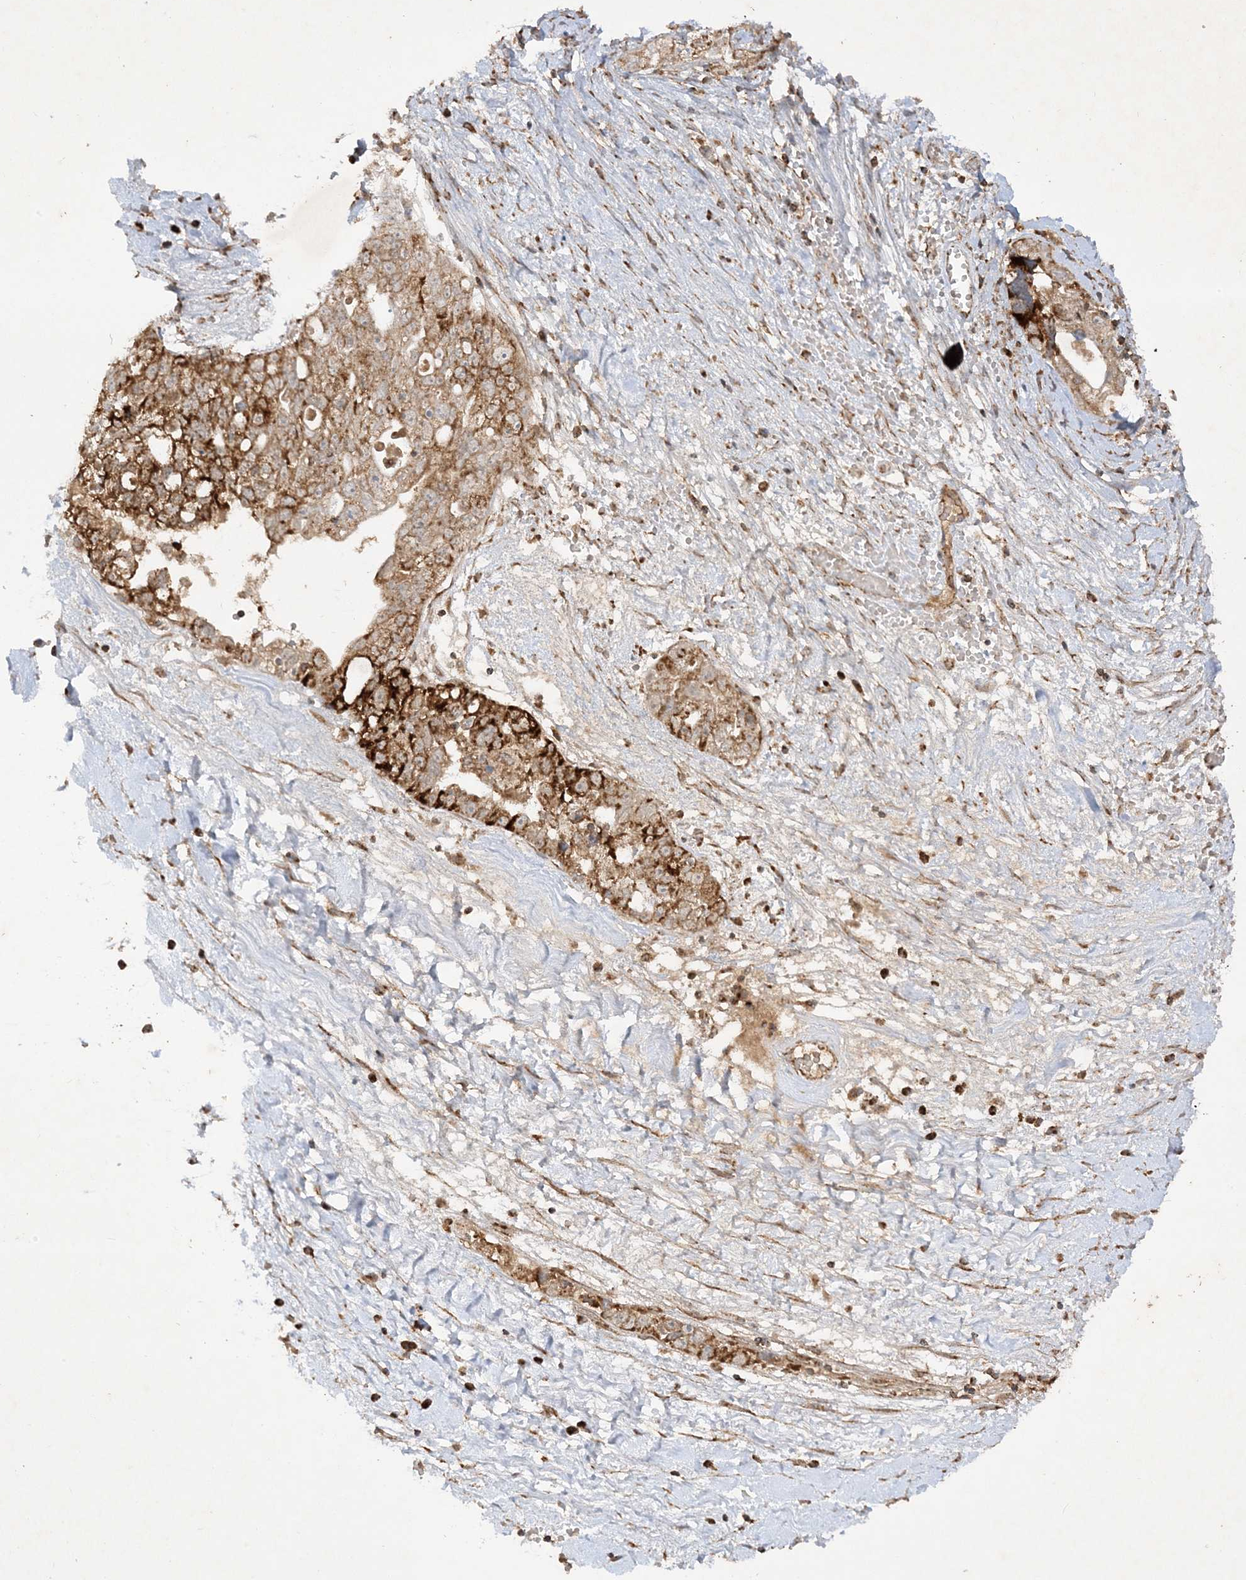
{"staining": {"intensity": "strong", "quantity": ">75%", "location": "cytoplasmic/membranous"}, "tissue": "ovarian cancer", "cell_type": "Tumor cells", "image_type": "cancer", "snomed": [{"axis": "morphology", "description": "Carcinoma, NOS"}, {"axis": "morphology", "description": "Cystadenocarcinoma, serous, NOS"}, {"axis": "topography", "description": "Ovary"}], "caption": "Immunohistochemistry (IHC) photomicrograph of neoplastic tissue: ovarian carcinoma stained using immunohistochemistry (IHC) exhibits high levels of strong protein expression localized specifically in the cytoplasmic/membranous of tumor cells, appearing as a cytoplasmic/membranous brown color.", "gene": "NDUFAF3", "patient": {"sex": "female", "age": 69}}